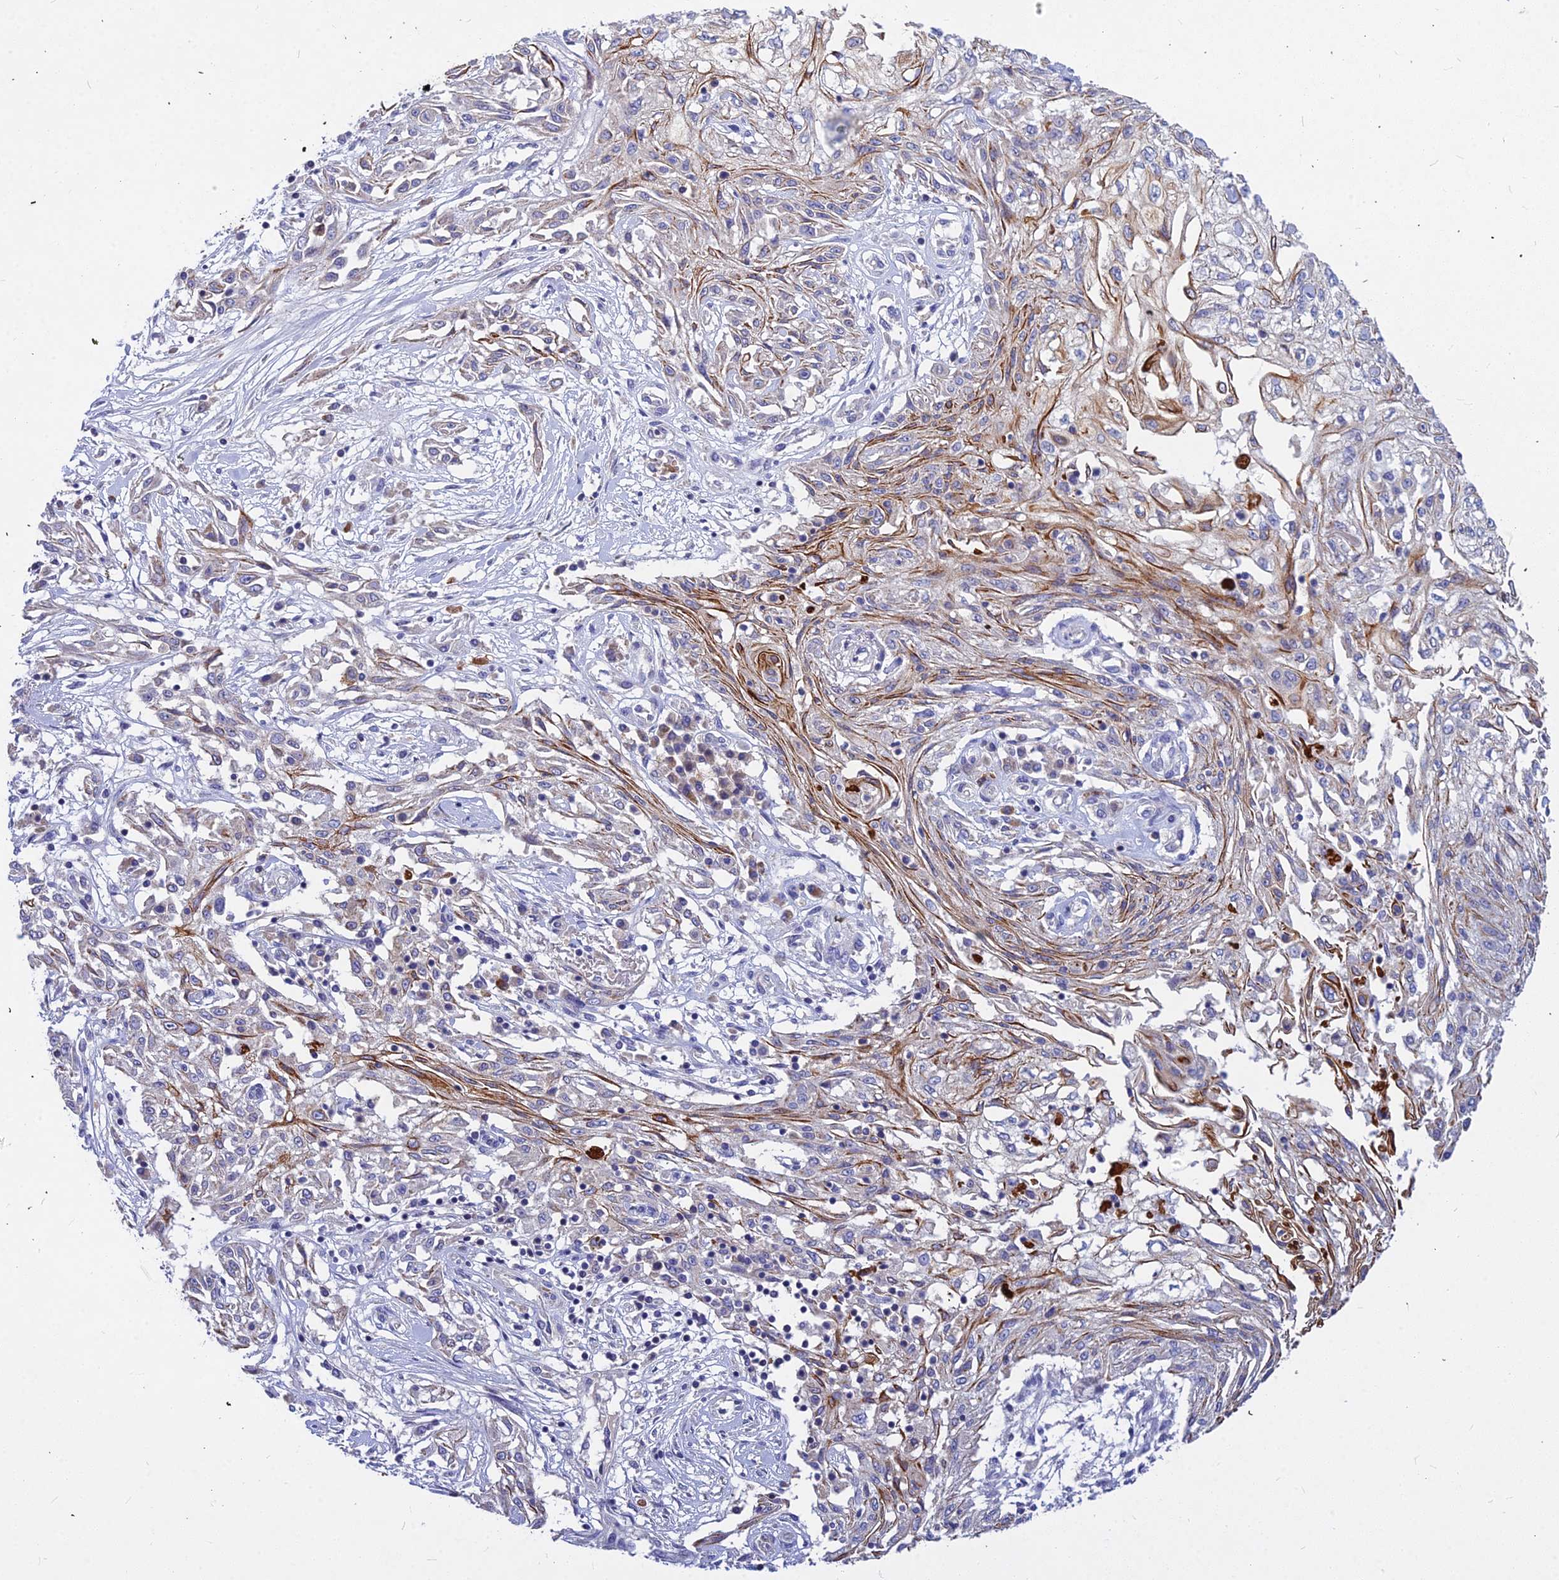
{"staining": {"intensity": "moderate", "quantity": "<25%", "location": "cytoplasmic/membranous"}, "tissue": "skin cancer", "cell_type": "Tumor cells", "image_type": "cancer", "snomed": [{"axis": "morphology", "description": "Squamous cell carcinoma, NOS"}, {"axis": "morphology", "description": "Squamous cell carcinoma, metastatic, NOS"}, {"axis": "topography", "description": "Skin"}, {"axis": "topography", "description": "Lymph node"}], "caption": "A brown stain highlights moderate cytoplasmic/membranous positivity of a protein in skin cancer tumor cells.", "gene": "DMRTA1", "patient": {"sex": "male", "age": 75}}